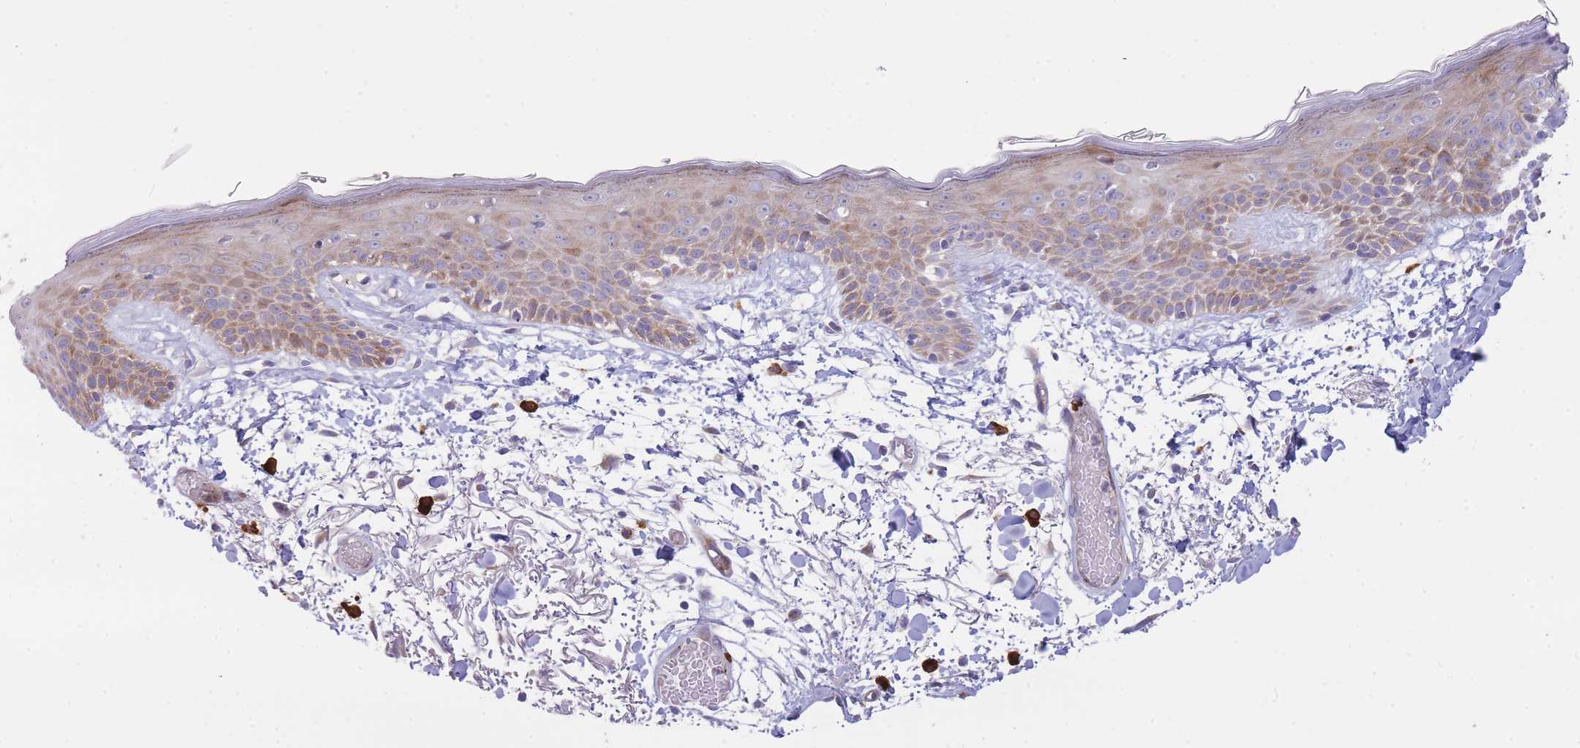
{"staining": {"intensity": "negative", "quantity": "none", "location": "none"}, "tissue": "skin", "cell_type": "Fibroblasts", "image_type": "normal", "snomed": [{"axis": "morphology", "description": "Normal tissue, NOS"}, {"axis": "topography", "description": "Skin"}], "caption": "DAB (3,3'-diaminobenzidine) immunohistochemical staining of benign skin demonstrates no significant positivity in fibroblasts.", "gene": "ATP5MC2", "patient": {"sex": "male", "age": 79}}